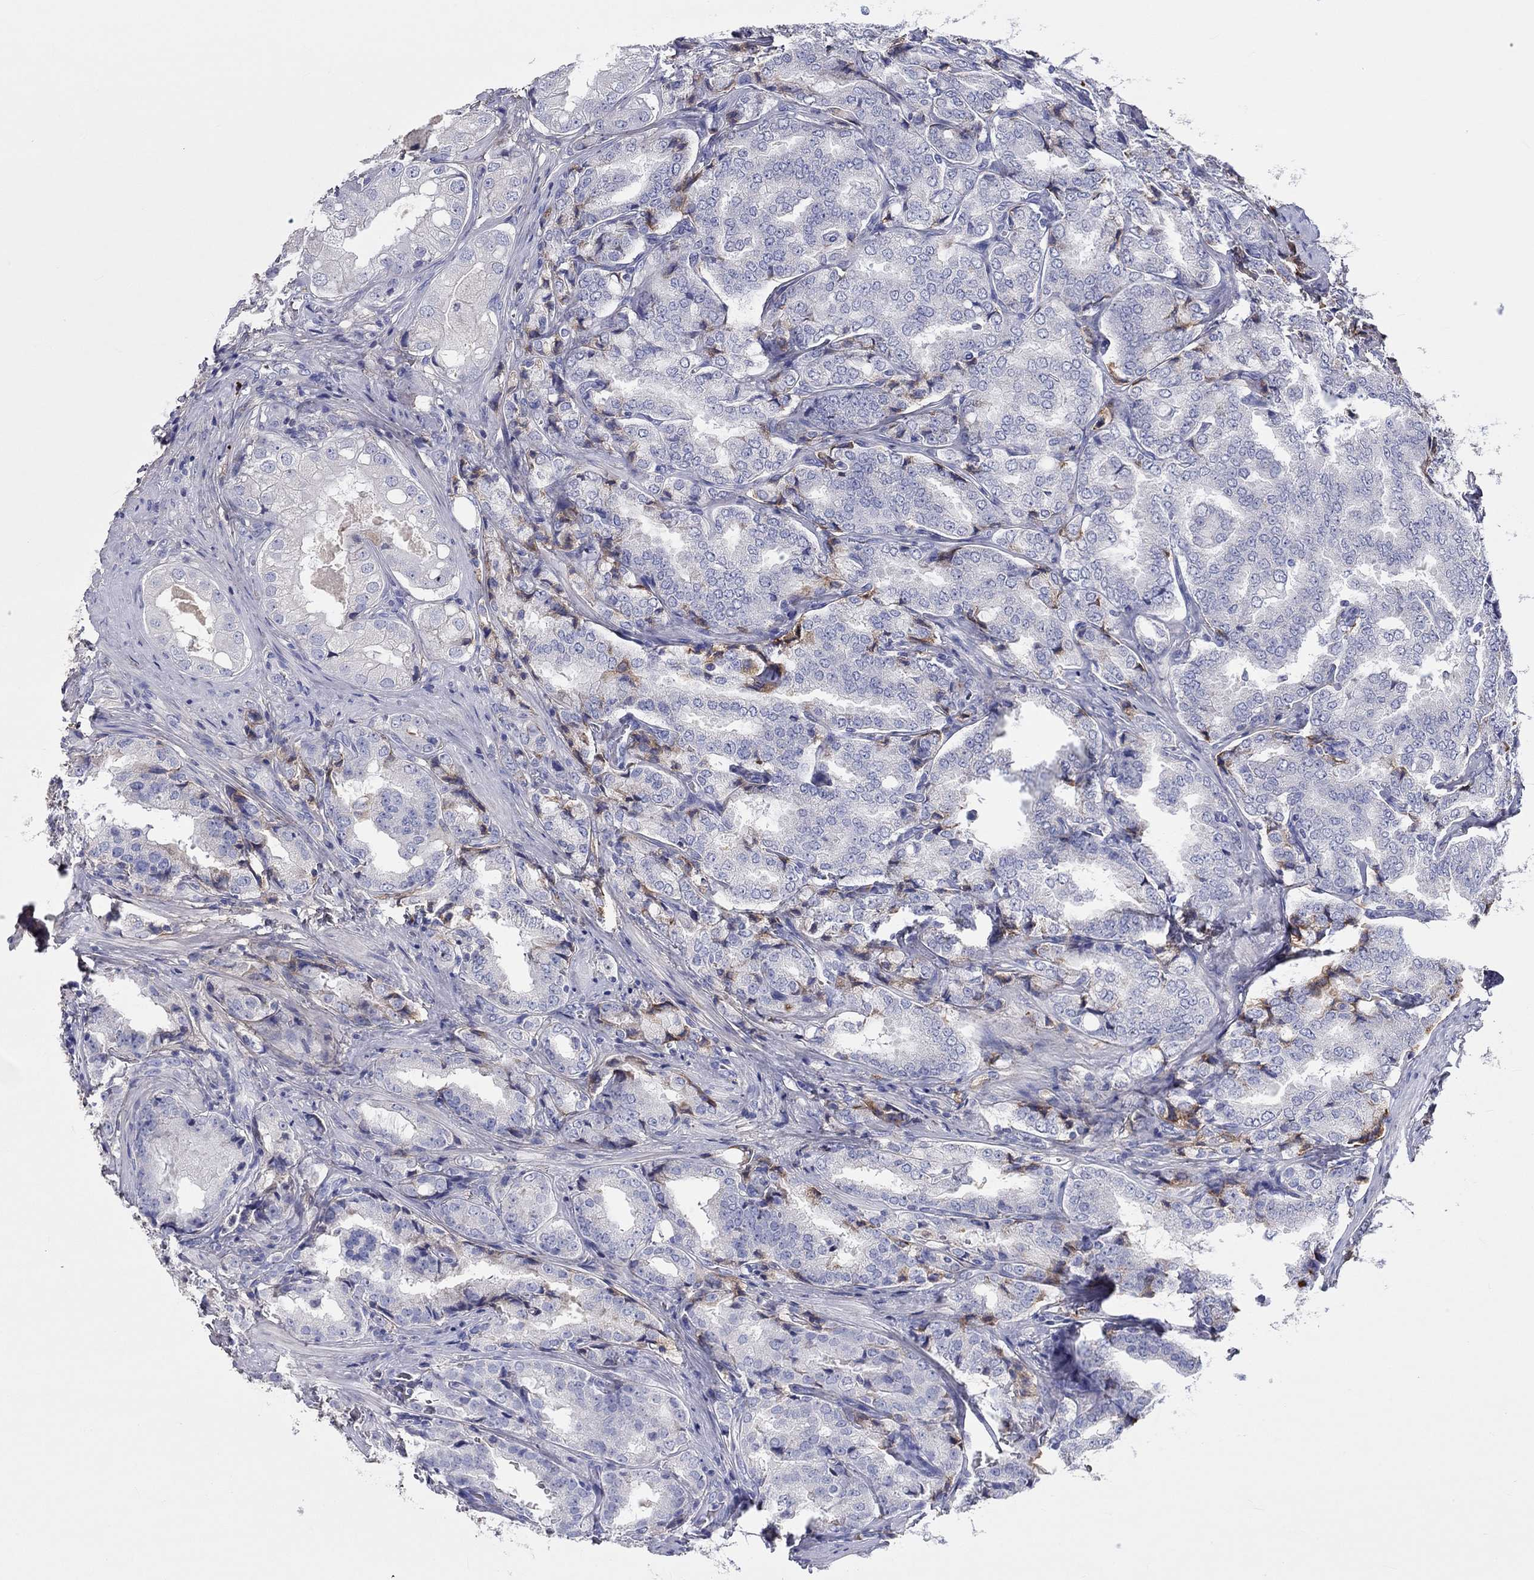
{"staining": {"intensity": "negative", "quantity": "none", "location": "none"}, "tissue": "prostate cancer", "cell_type": "Tumor cells", "image_type": "cancer", "snomed": [{"axis": "morphology", "description": "Adenocarcinoma, NOS"}, {"axis": "topography", "description": "Prostate"}], "caption": "This is an immunohistochemistry micrograph of prostate cancer. There is no expression in tumor cells.", "gene": "TGFBI", "patient": {"sex": "male", "age": 65}}